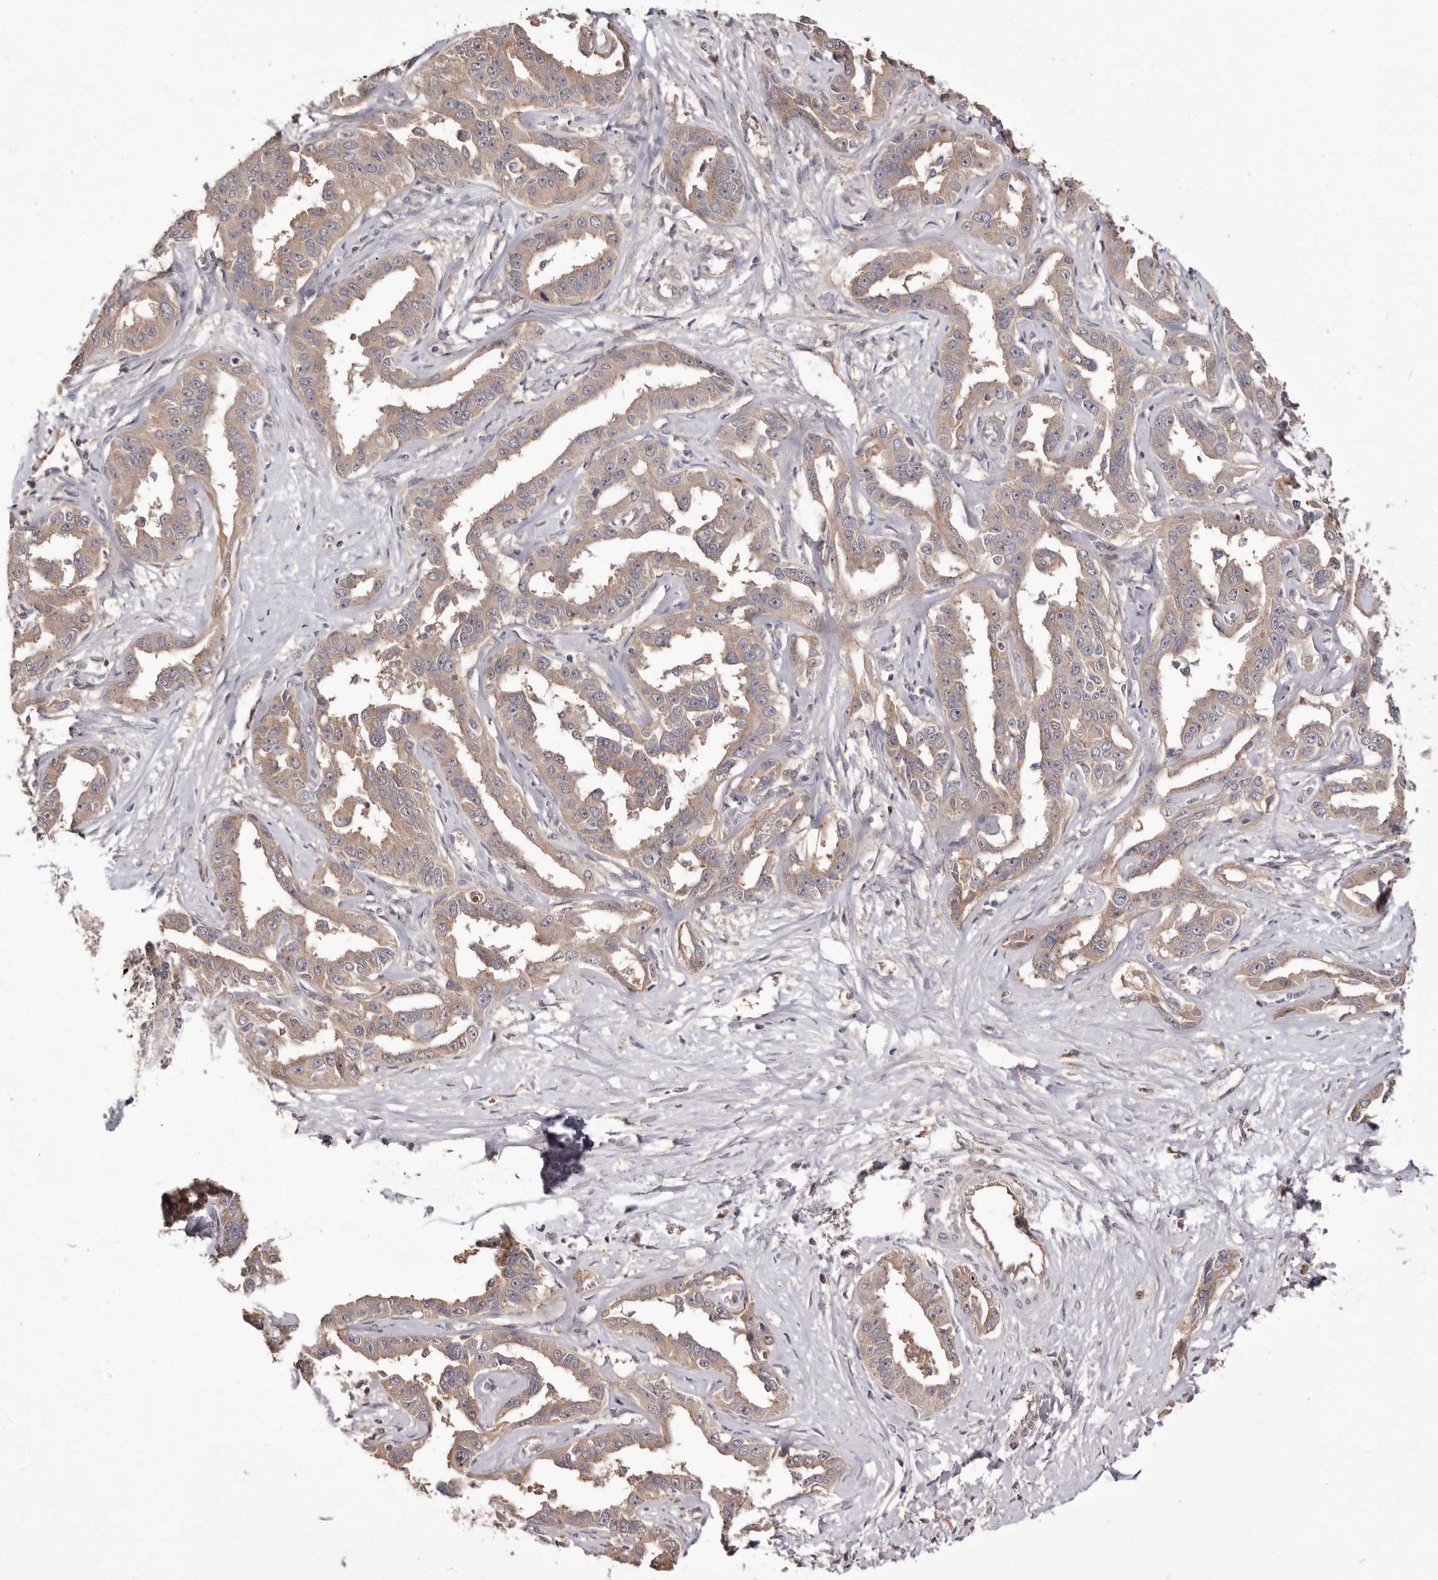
{"staining": {"intensity": "moderate", "quantity": ">75%", "location": "cytoplasmic/membranous"}, "tissue": "liver cancer", "cell_type": "Tumor cells", "image_type": "cancer", "snomed": [{"axis": "morphology", "description": "Cholangiocarcinoma"}, {"axis": "topography", "description": "Liver"}], "caption": "Immunohistochemistry image of liver cholangiocarcinoma stained for a protein (brown), which exhibits medium levels of moderate cytoplasmic/membranous expression in about >75% of tumor cells.", "gene": "DOP1A", "patient": {"sex": "male", "age": 59}}